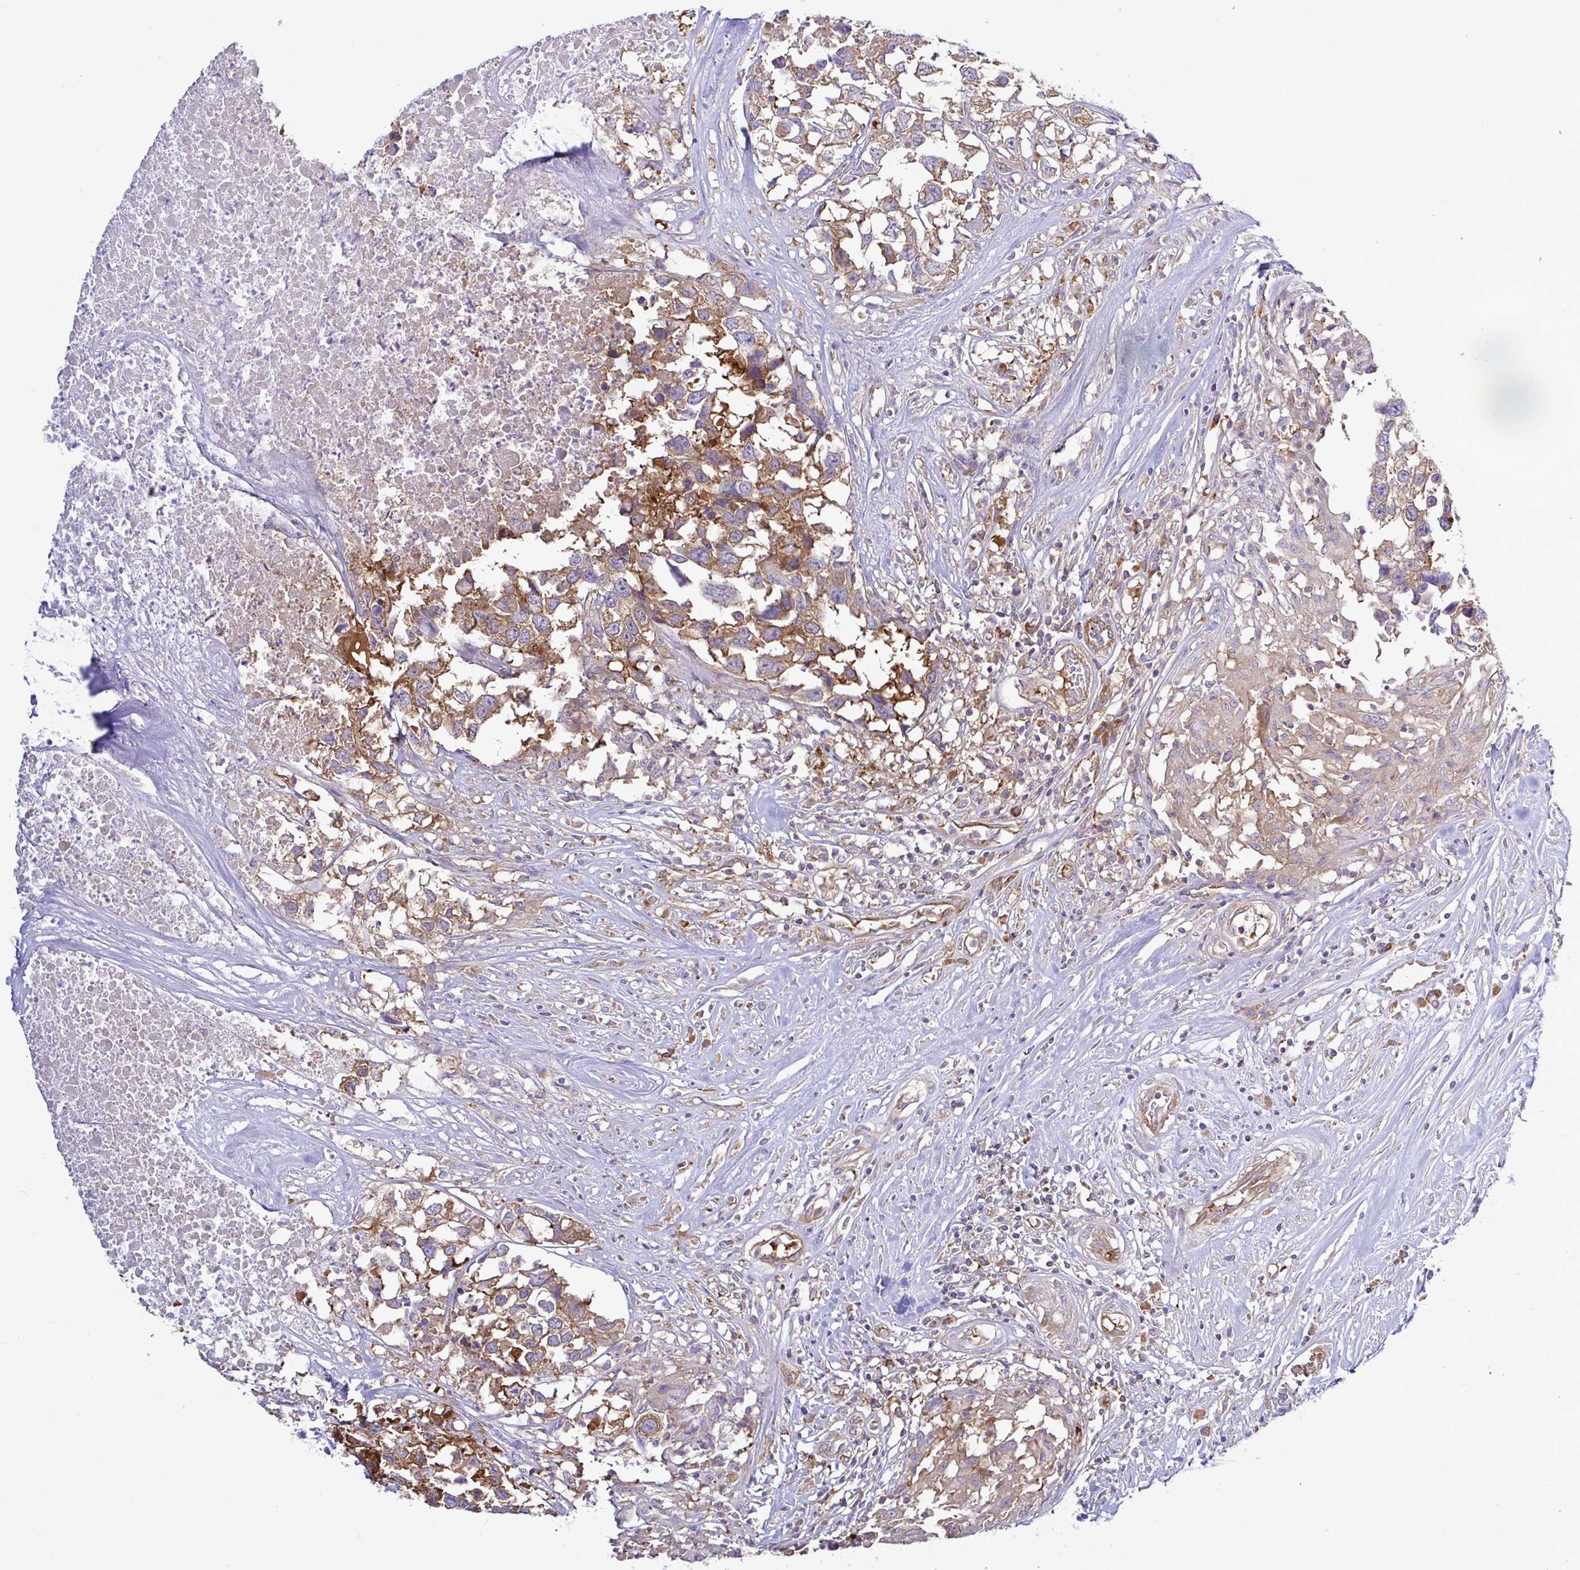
{"staining": {"intensity": "strong", "quantity": ">75%", "location": "cytoplasmic/membranous"}, "tissue": "testis cancer", "cell_type": "Tumor cells", "image_type": "cancer", "snomed": [{"axis": "morphology", "description": "Carcinoma, Embryonal, NOS"}, {"axis": "topography", "description": "Testis"}], "caption": "Testis cancer (embryonal carcinoma) stained with a protein marker reveals strong staining in tumor cells.", "gene": "LARS1", "patient": {"sex": "male", "age": 83}}